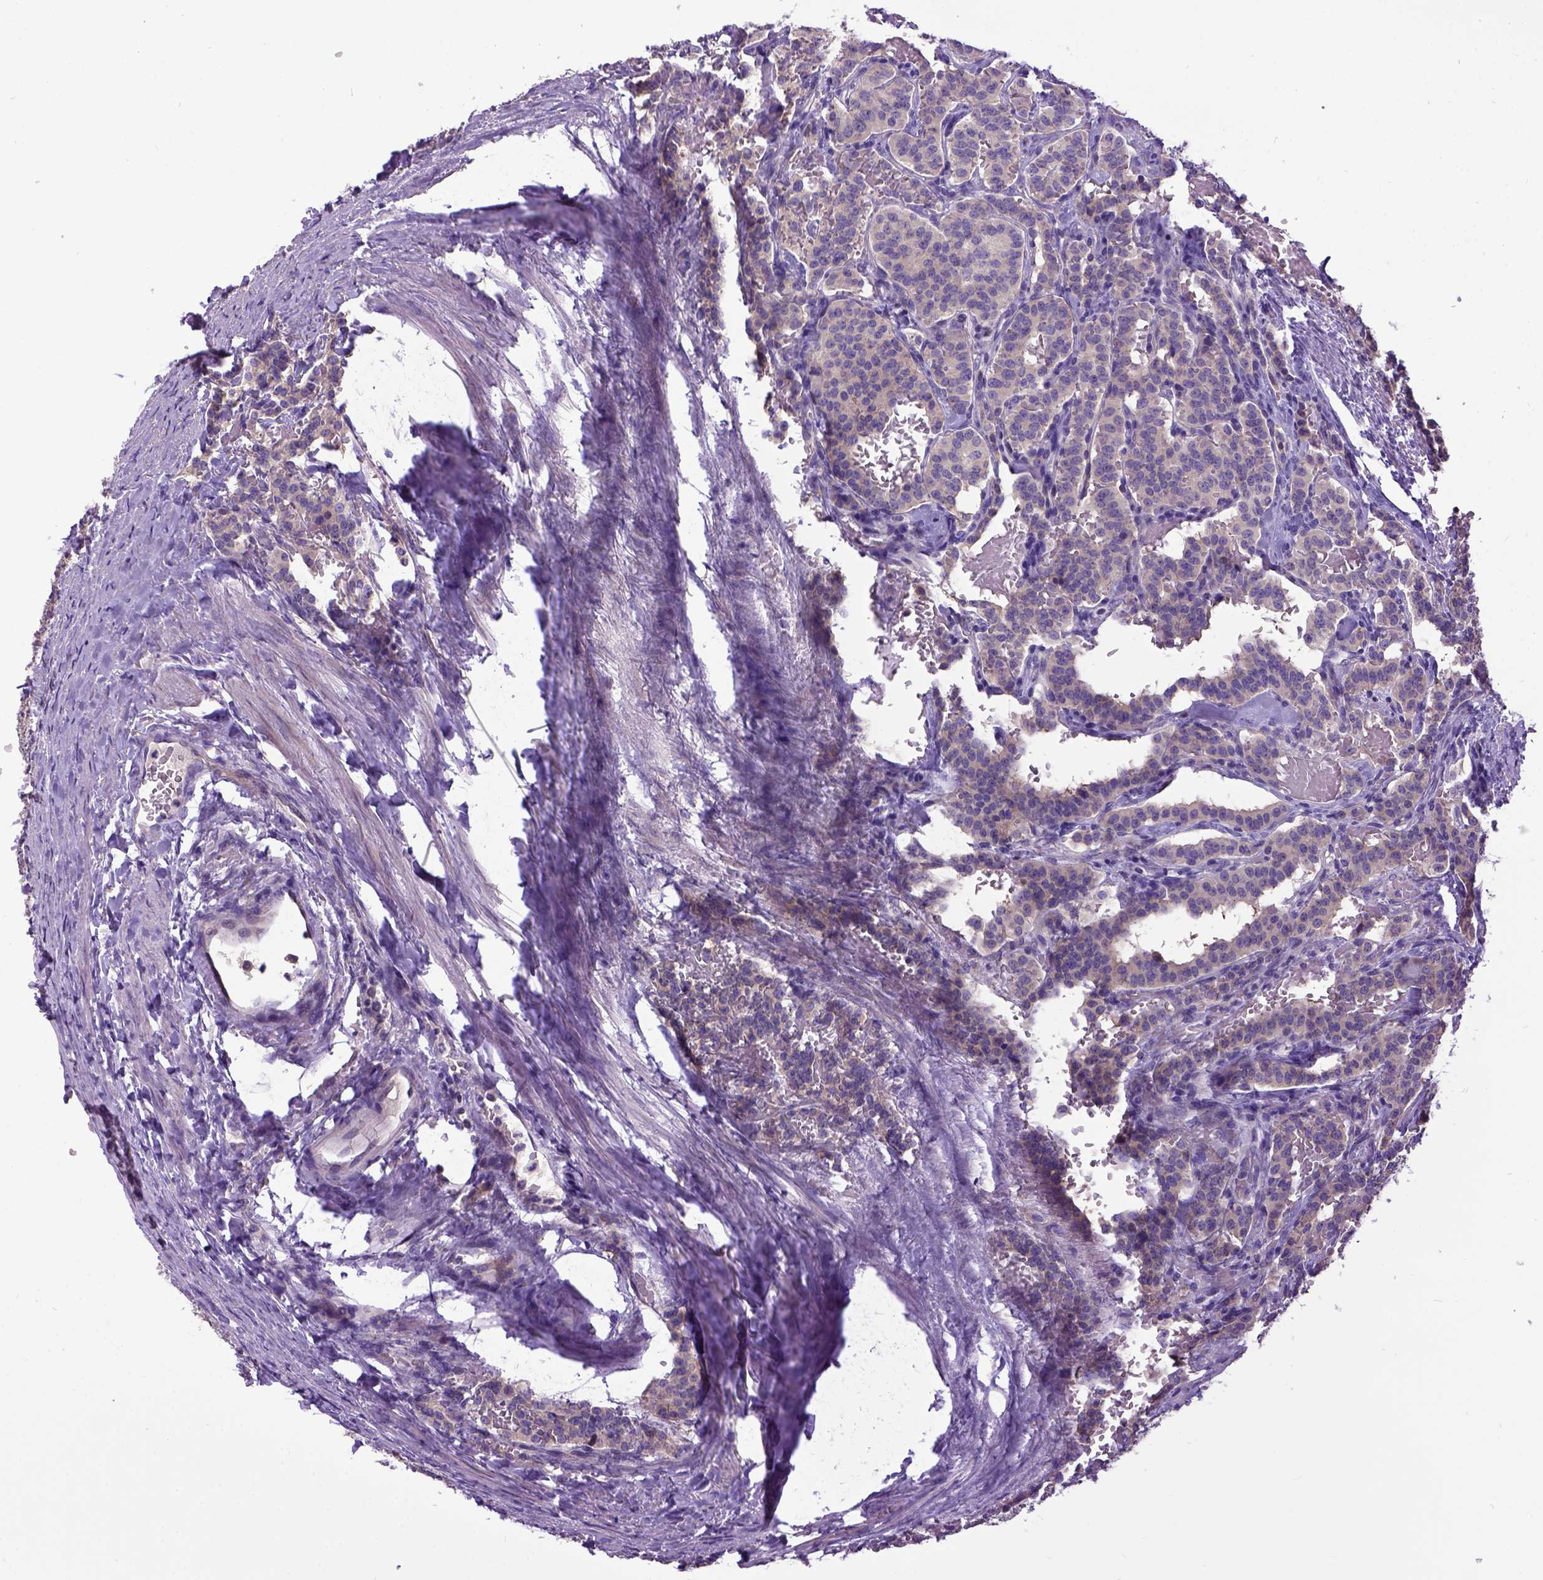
{"staining": {"intensity": "weak", "quantity": "25%-75%", "location": "cytoplasmic/membranous"}, "tissue": "carcinoid", "cell_type": "Tumor cells", "image_type": "cancer", "snomed": [{"axis": "morphology", "description": "Carcinoid, malignant, NOS"}, {"axis": "topography", "description": "Lung"}], "caption": "Human carcinoid stained with a protein marker displays weak staining in tumor cells.", "gene": "NEK5", "patient": {"sex": "female", "age": 46}}